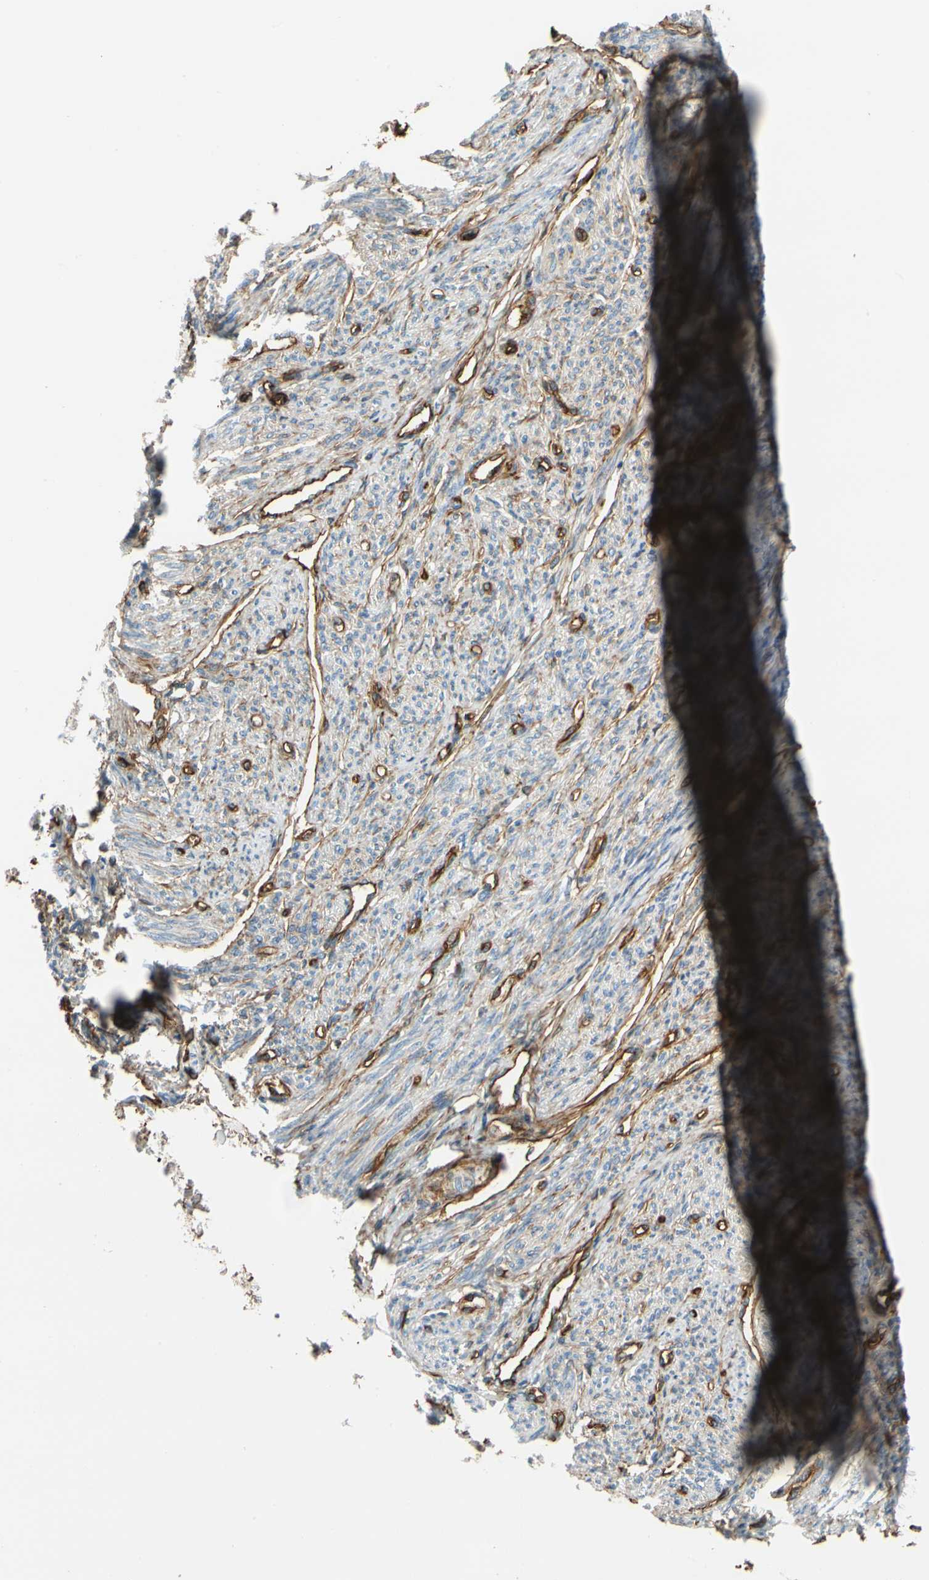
{"staining": {"intensity": "weak", "quantity": "<25%", "location": "cytoplasmic/membranous"}, "tissue": "smooth muscle", "cell_type": "Smooth muscle cells", "image_type": "normal", "snomed": [{"axis": "morphology", "description": "Normal tissue, NOS"}, {"axis": "topography", "description": "Smooth muscle"}], "caption": "A micrograph of smooth muscle stained for a protein demonstrates no brown staining in smooth muscle cells.", "gene": "SPTAN1", "patient": {"sex": "female", "age": 65}}